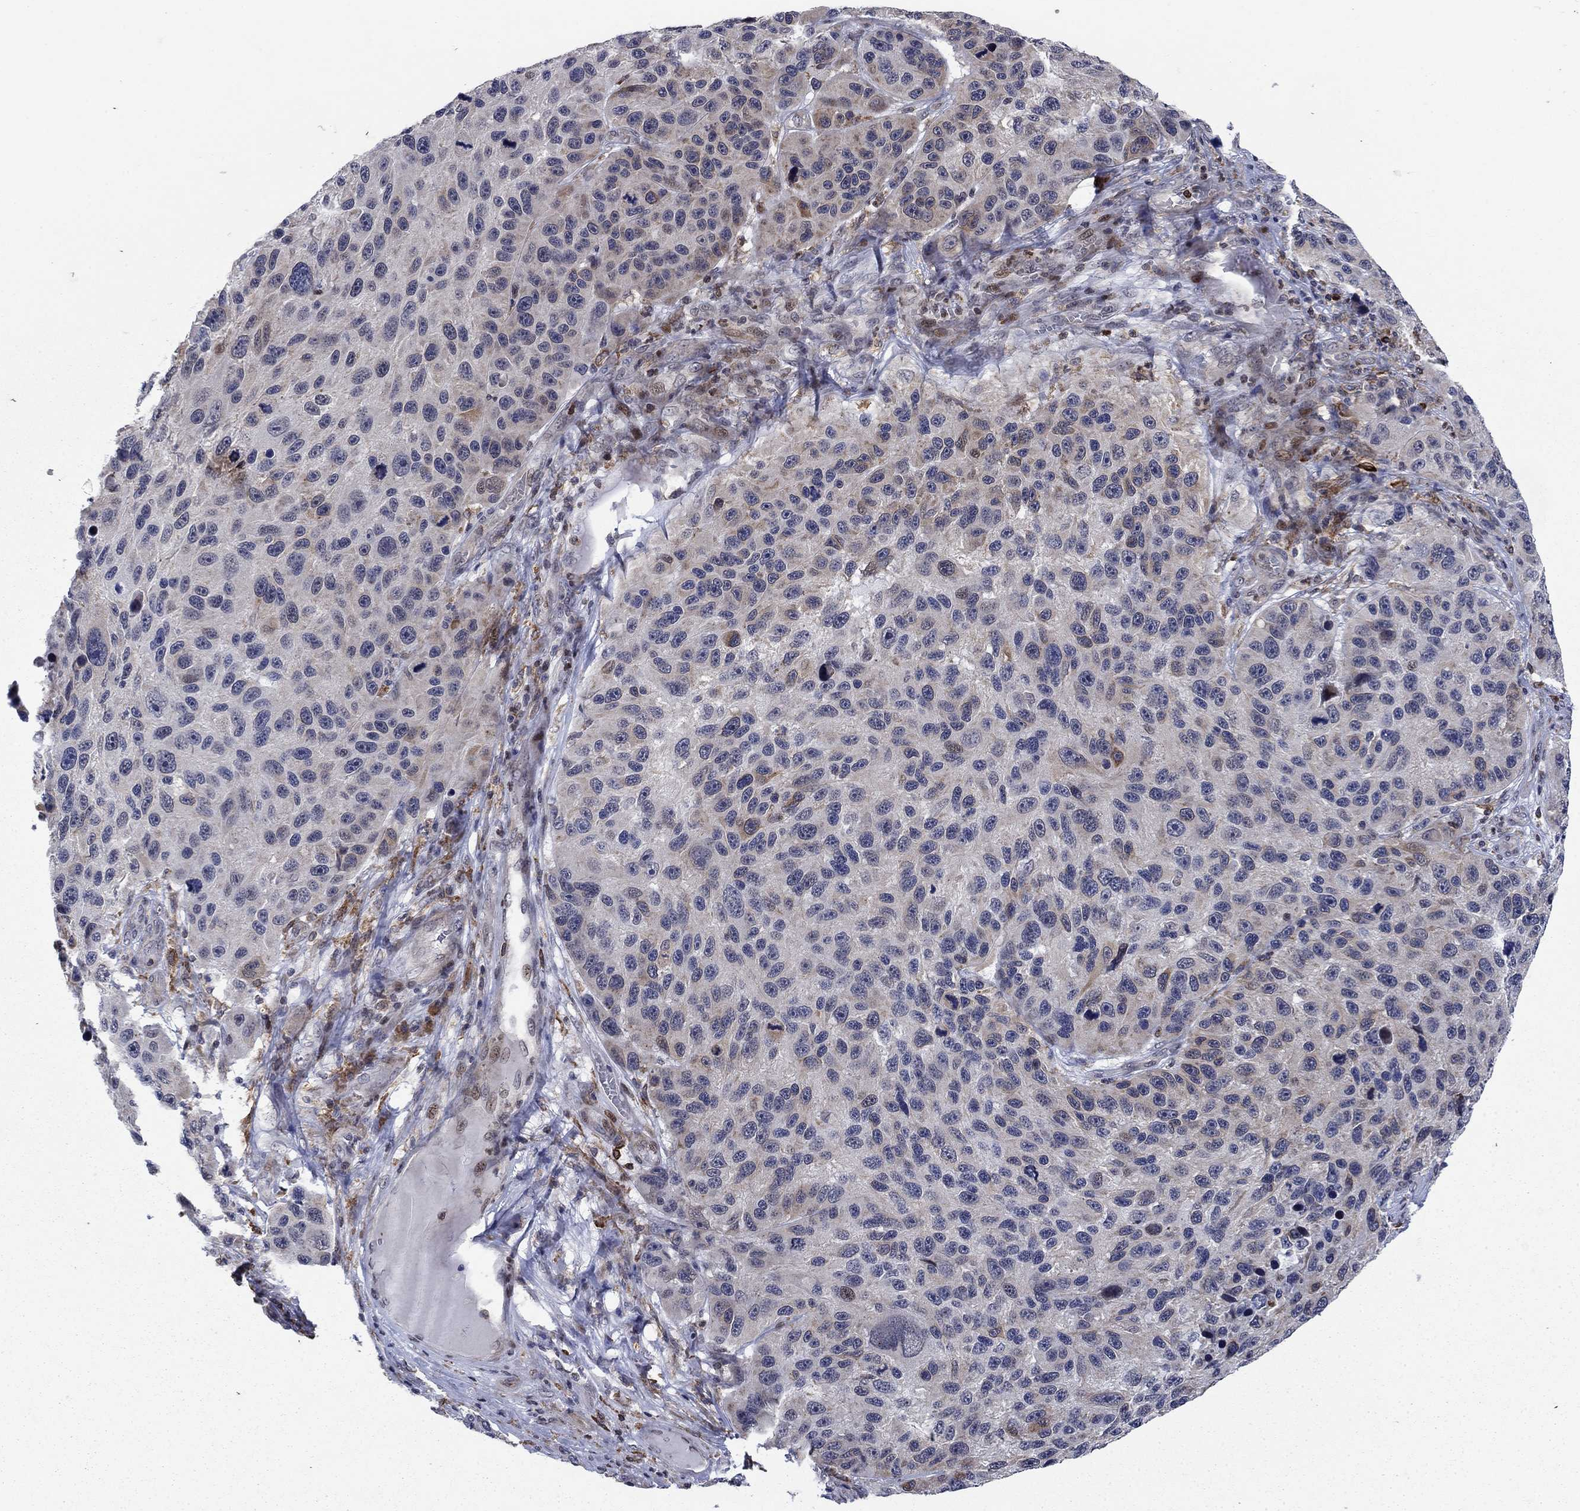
{"staining": {"intensity": "moderate", "quantity": "<25%", "location": "cytoplasmic/membranous"}, "tissue": "melanoma", "cell_type": "Tumor cells", "image_type": "cancer", "snomed": [{"axis": "morphology", "description": "Malignant melanoma, NOS"}, {"axis": "topography", "description": "Skin"}], "caption": "Moderate cytoplasmic/membranous staining is seen in approximately <25% of tumor cells in malignant melanoma.", "gene": "DHRS7", "patient": {"sex": "male", "age": 53}}